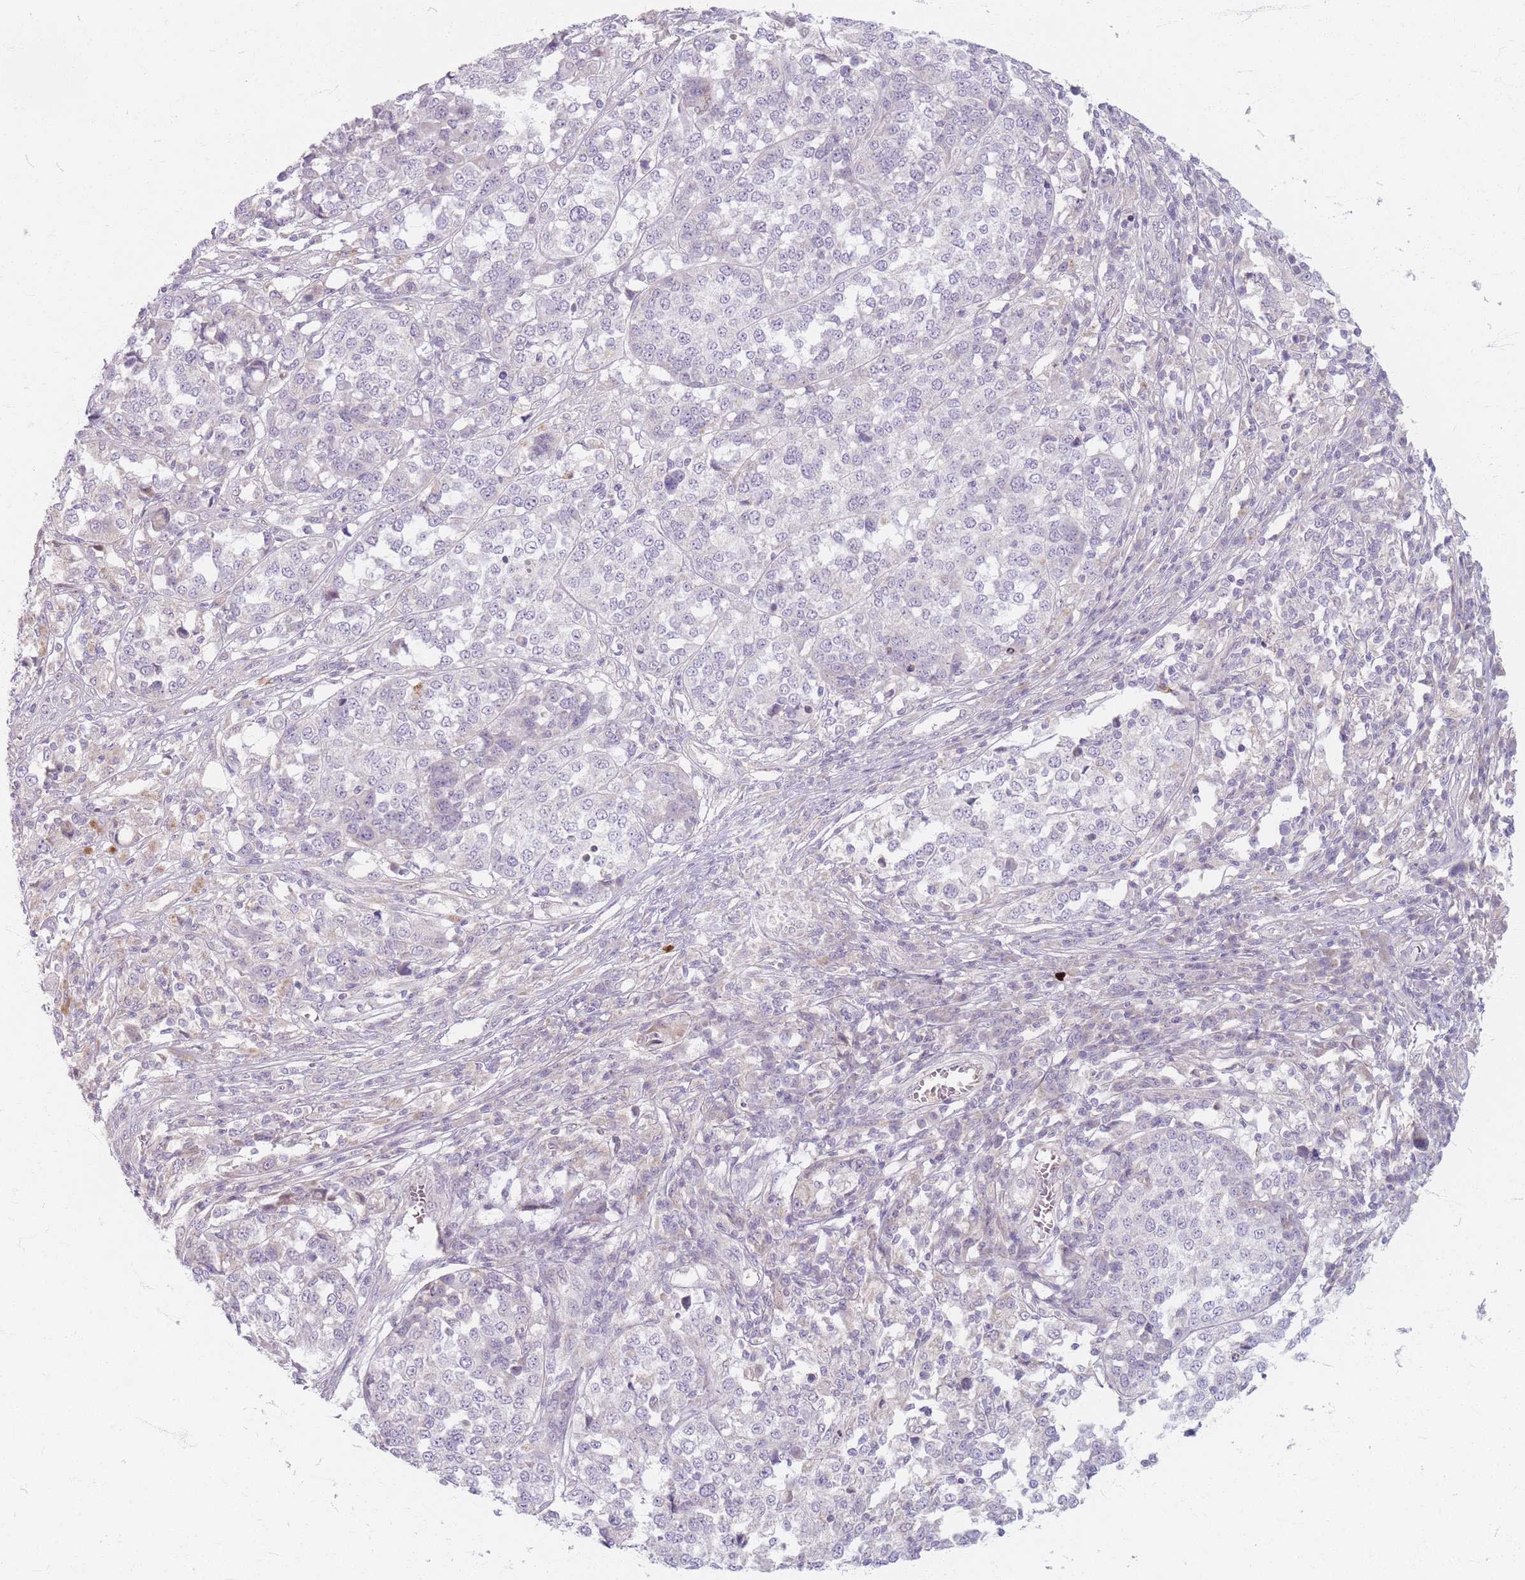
{"staining": {"intensity": "negative", "quantity": "none", "location": "none"}, "tissue": "melanoma", "cell_type": "Tumor cells", "image_type": "cancer", "snomed": [{"axis": "morphology", "description": "Malignant melanoma, Metastatic site"}, {"axis": "topography", "description": "Lymph node"}], "caption": "High magnification brightfield microscopy of melanoma stained with DAB (3,3'-diaminobenzidine) (brown) and counterstained with hematoxylin (blue): tumor cells show no significant staining.", "gene": "CHCHD7", "patient": {"sex": "male", "age": 44}}